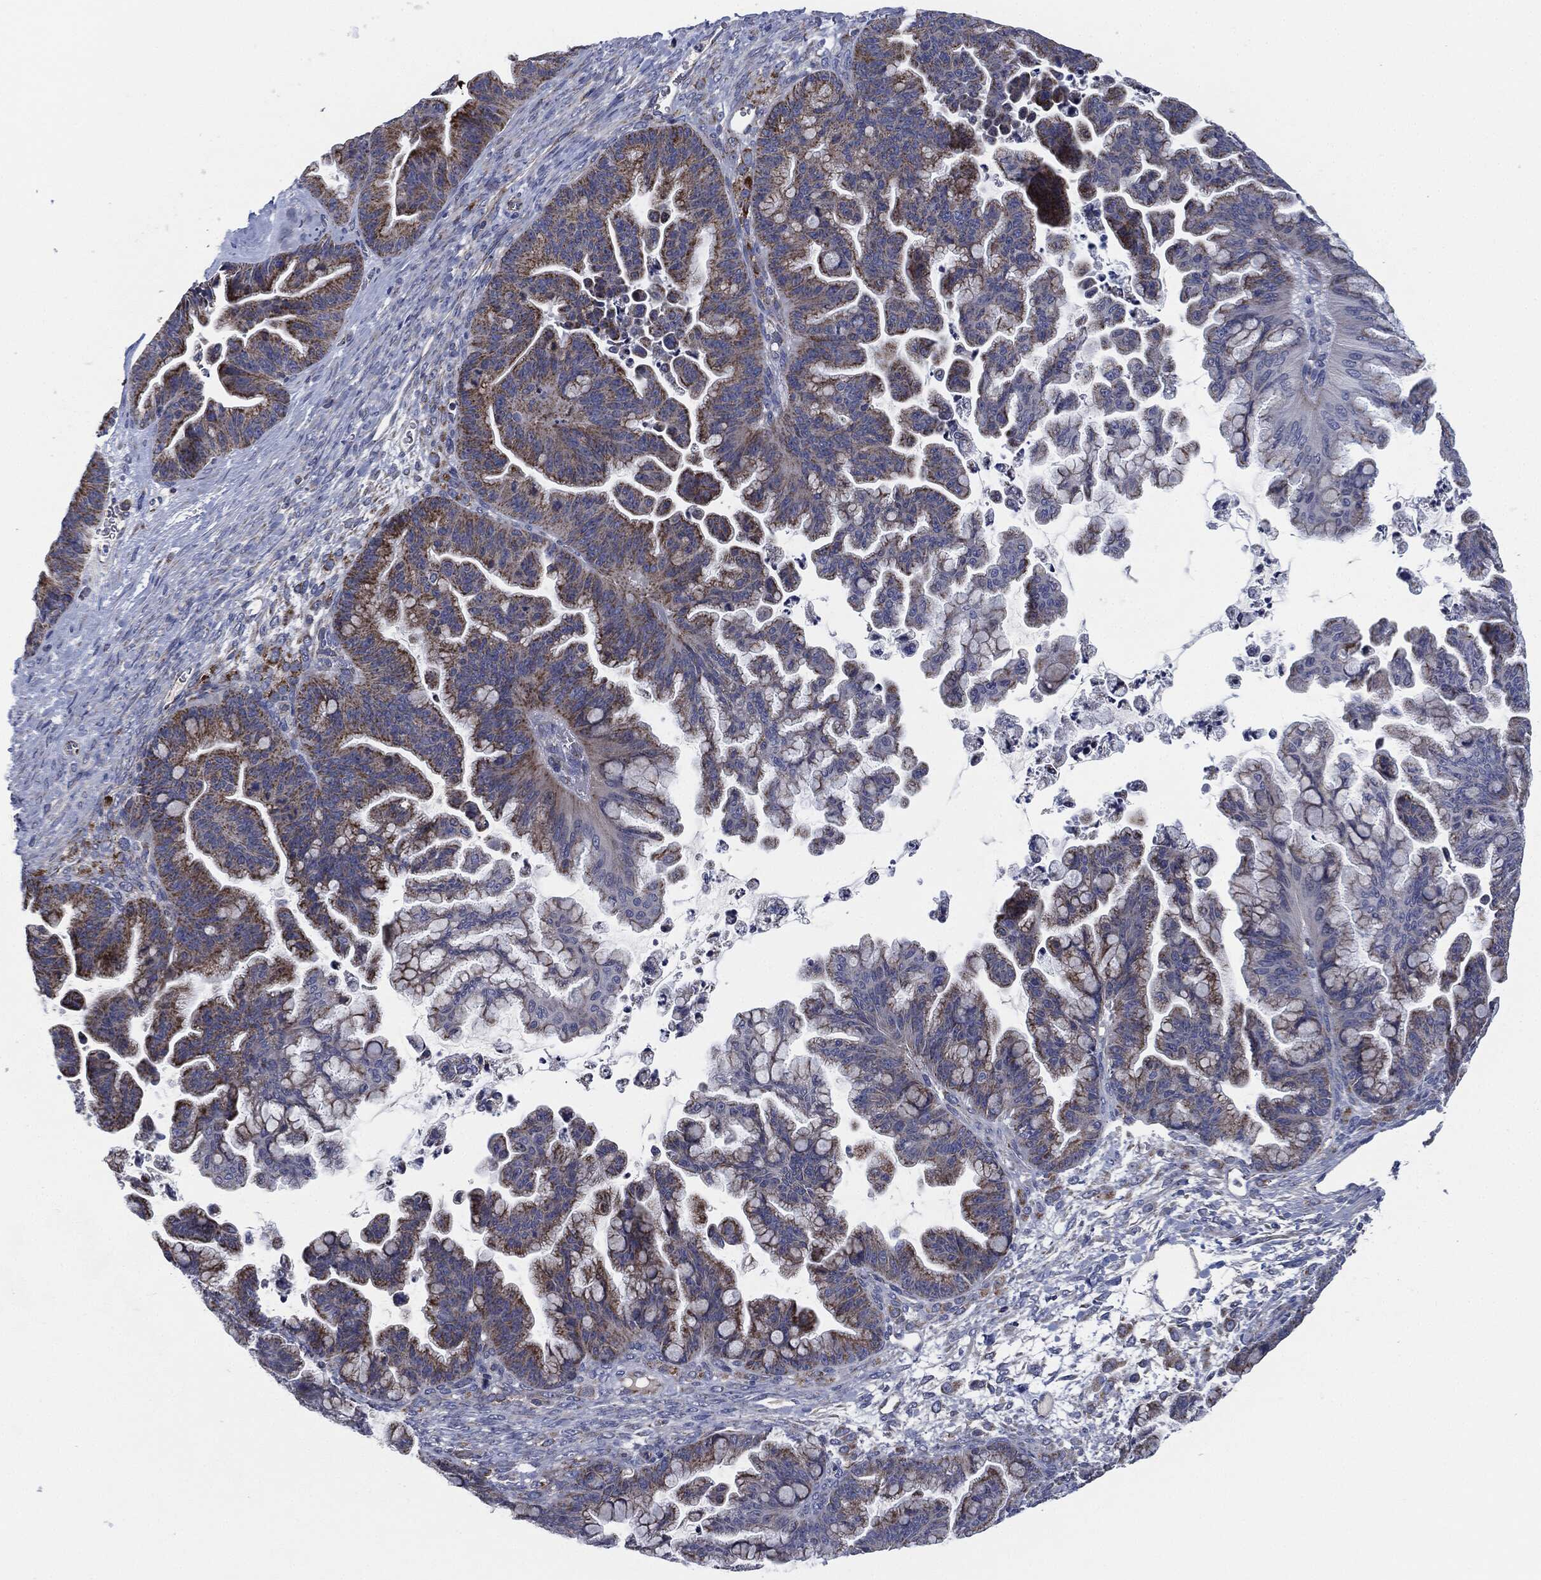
{"staining": {"intensity": "strong", "quantity": "25%-75%", "location": "cytoplasmic/membranous"}, "tissue": "ovarian cancer", "cell_type": "Tumor cells", "image_type": "cancer", "snomed": [{"axis": "morphology", "description": "Cystadenocarcinoma, mucinous, NOS"}, {"axis": "topography", "description": "Ovary"}], "caption": "Strong cytoplasmic/membranous protein positivity is seen in about 25%-75% of tumor cells in ovarian mucinous cystadenocarcinoma.", "gene": "SIGLEC9", "patient": {"sex": "female", "age": 67}}